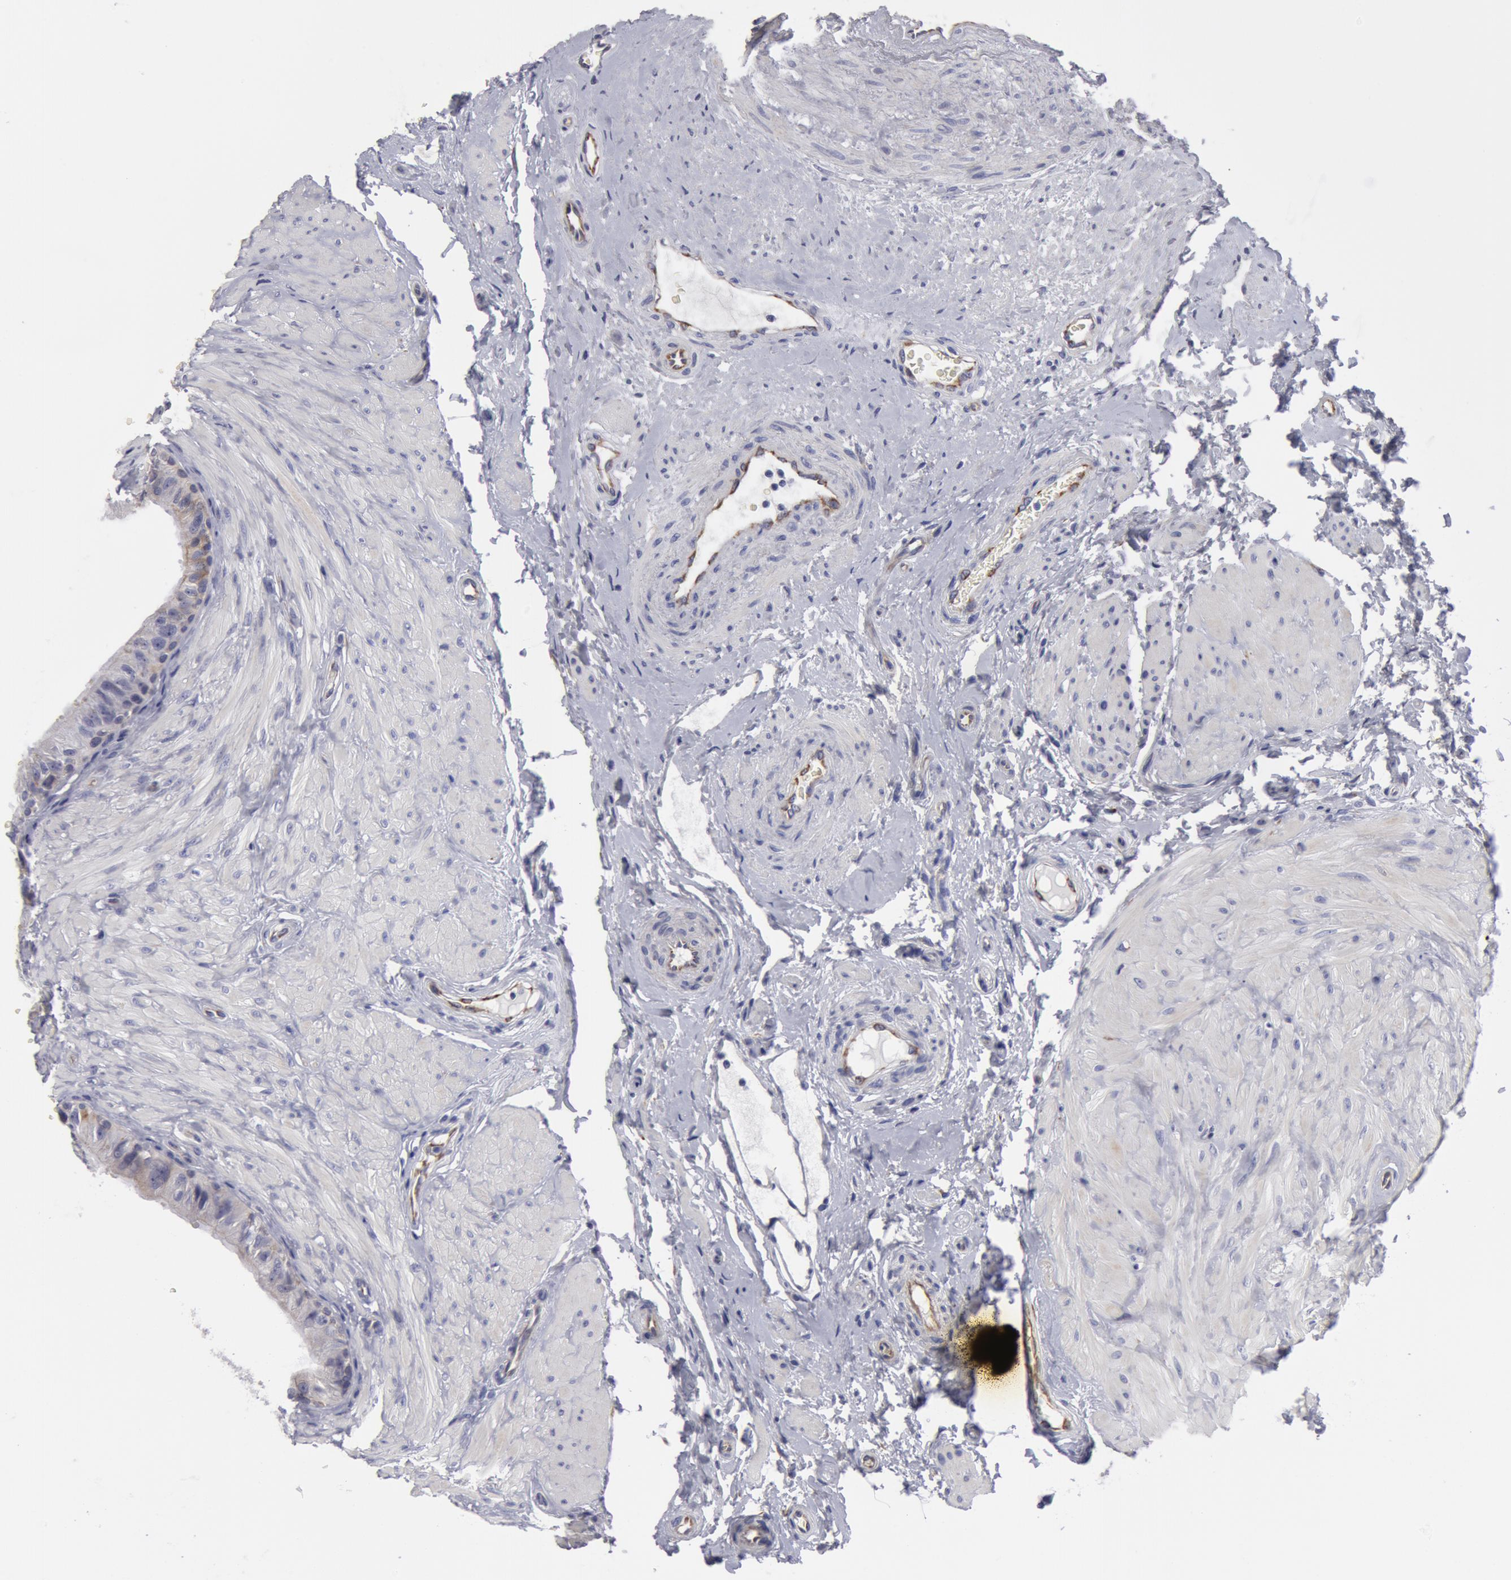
{"staining": {"intensity": "negative", "quantity": "none", "location": "none"}, "tissue": "epididymis", "cell_type": "Glandular cells", "image_type": "normal", "snomed": [{"axis": "morphology", "description": "Normal tissue, NOS"}, {"axis": "topography", "description": "Epididymis"}], "caption": "There is no significant staining in glandular cells of epididymis. (Brightfield microscopy of DAB (3,3'-diaminobenzidine) IHC at high magnification).", "gene": "SMC1B", "patient": {"sex": "male", "age": 68}}